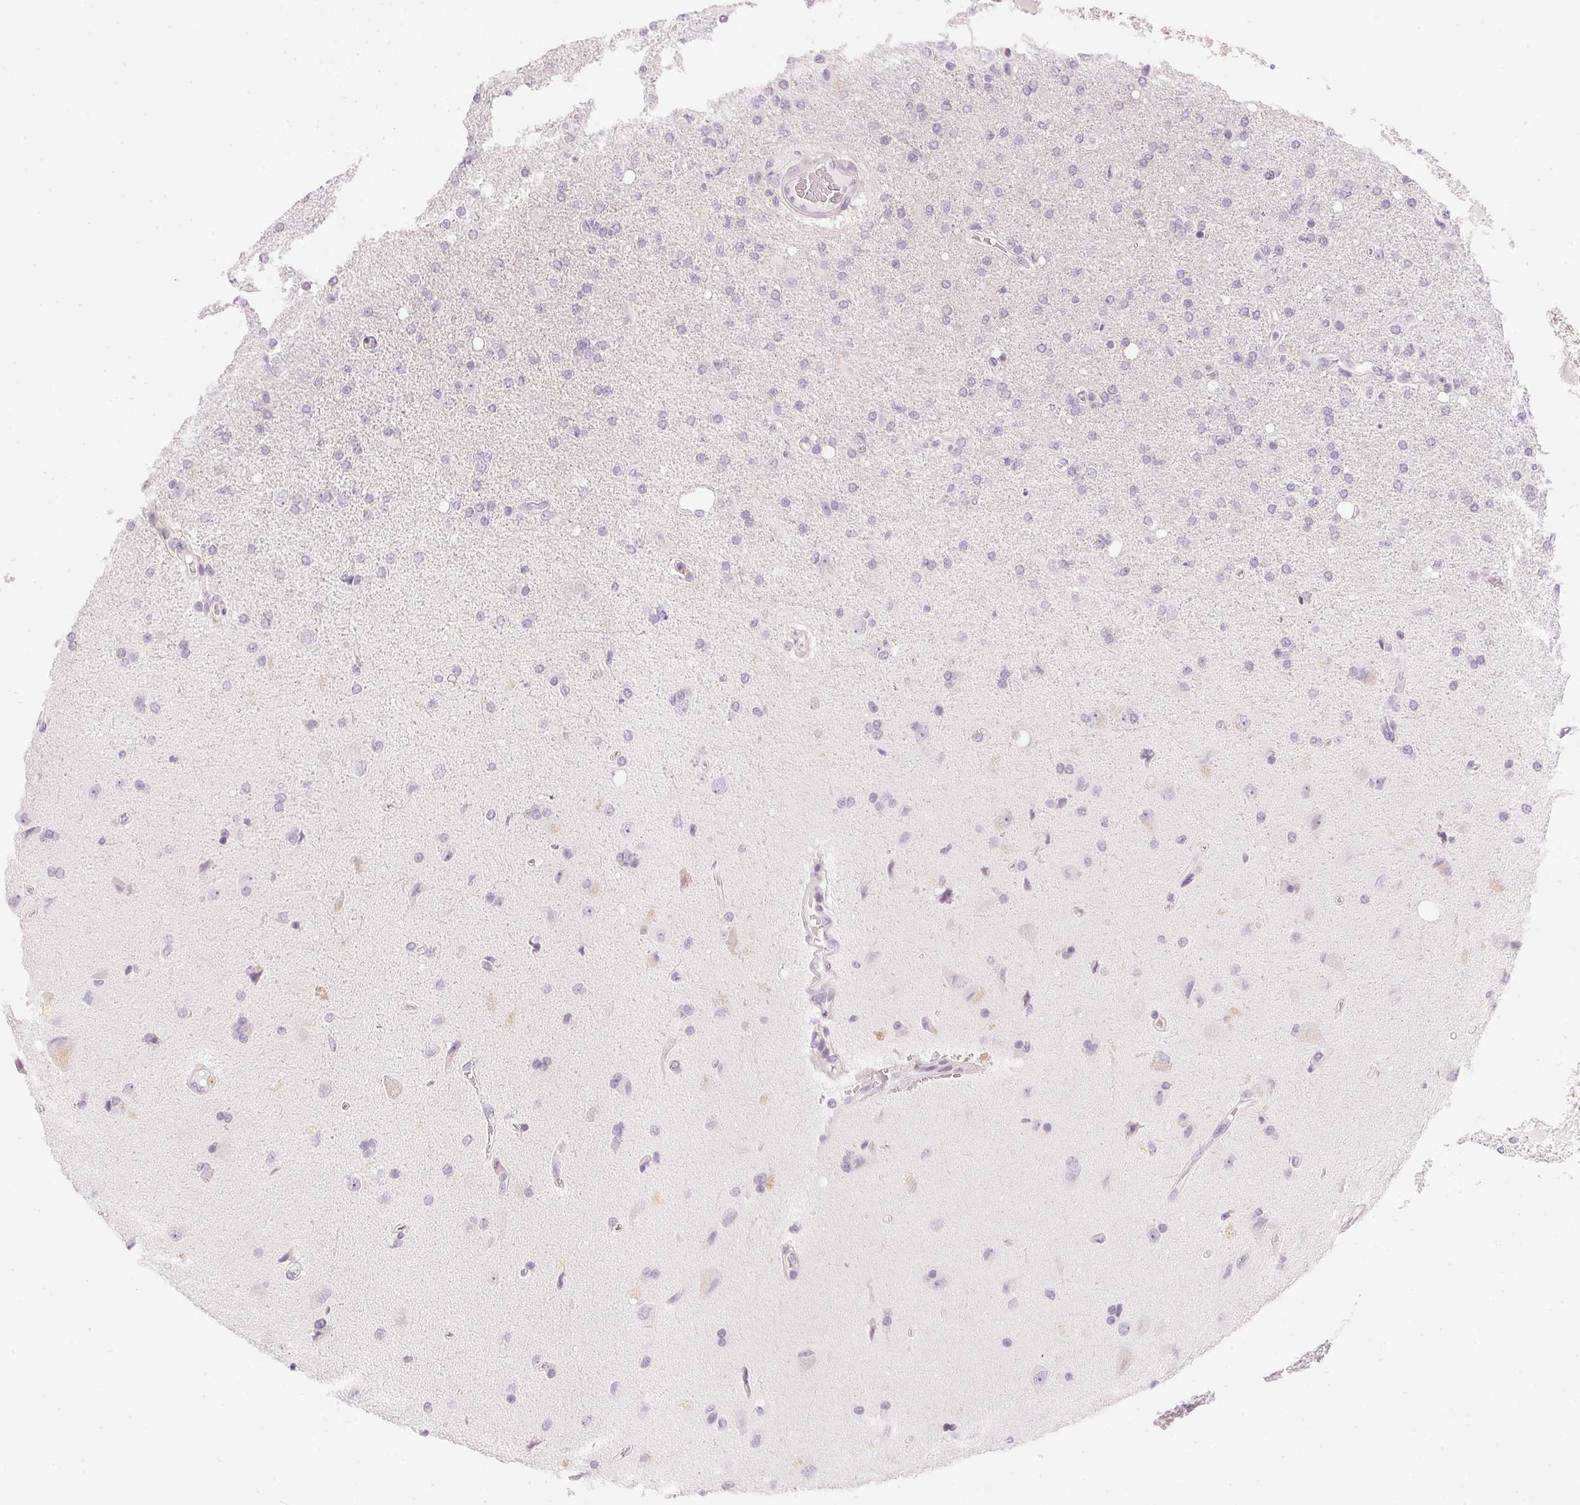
{"staining": {"intensity": "negative", "quantity": "none", "location": "none"}, "tissue": "glioma", "cell_type": "Tumor cells", "image_type": "cancer", "snomed": [{"axis": "morphology", "description": "Glioma, malignant, High grade"}, {"axis": "topography", "description": "Cerebral cortex"}], "caption": "Tumor cells show no significant positivity in glioma.", "gene": "CHST4", "patient": {"sex": "male", "age": 70}}